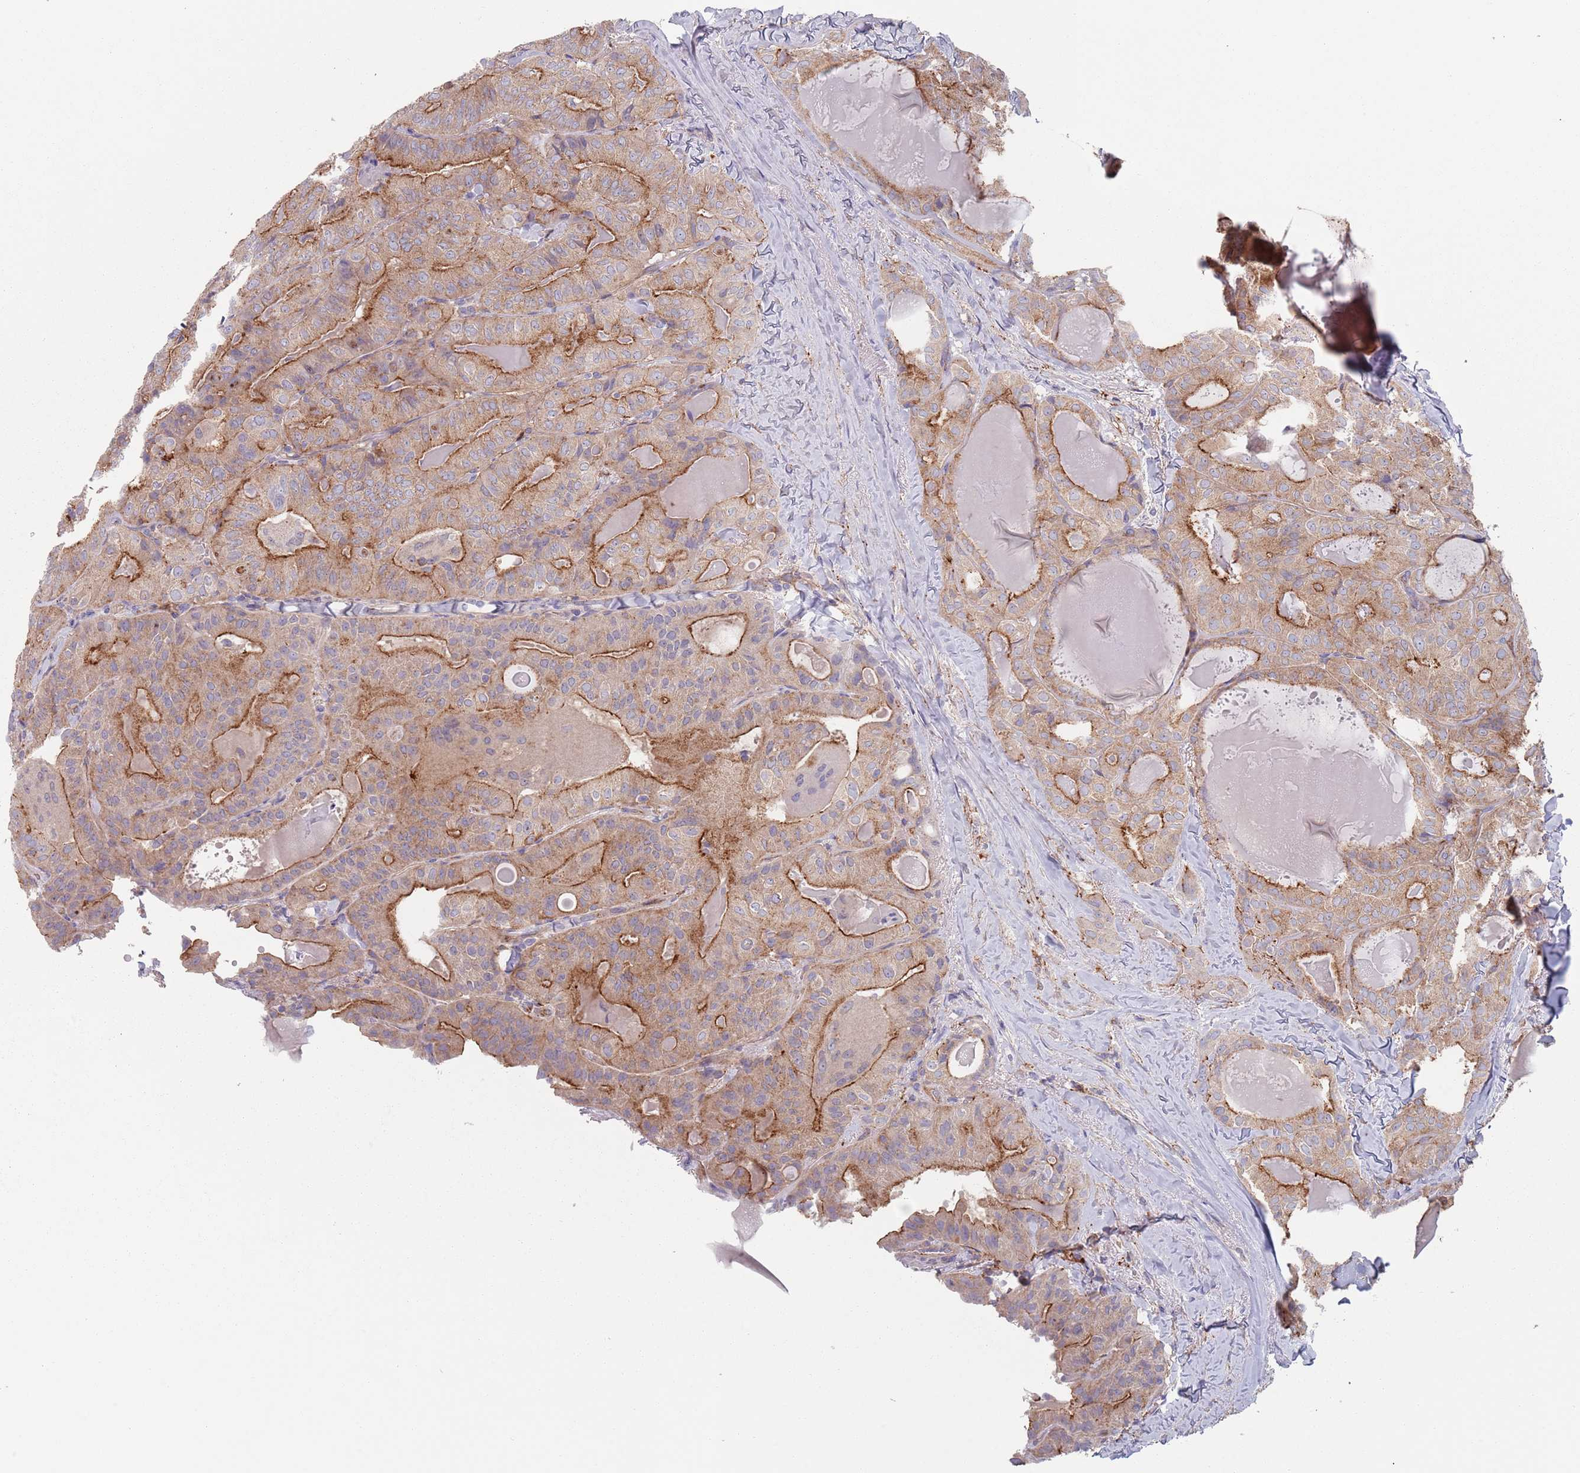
{"staining": {"intensity": "moderate", "quantity": "25%-75%", "location": "cytoplasmic/membranous"}, "tissue": "thyroid cancer", "cell_type": "Tumor cells", "image_type": "cancer", "snomed": [{"axis": "morphology", "description": "Papillary adenocarcinoma, NOS"}, {"axis": "topography", "description": "Thyroid gland"}], "caption": "This is an image of immunohistochemistry staining of thyroid cancer, which shows moderate positivity in the cytoplasmic/membranous of tumor cells.", "gene": "APPL2", "patient": {"sex": "female", "age": 68}}